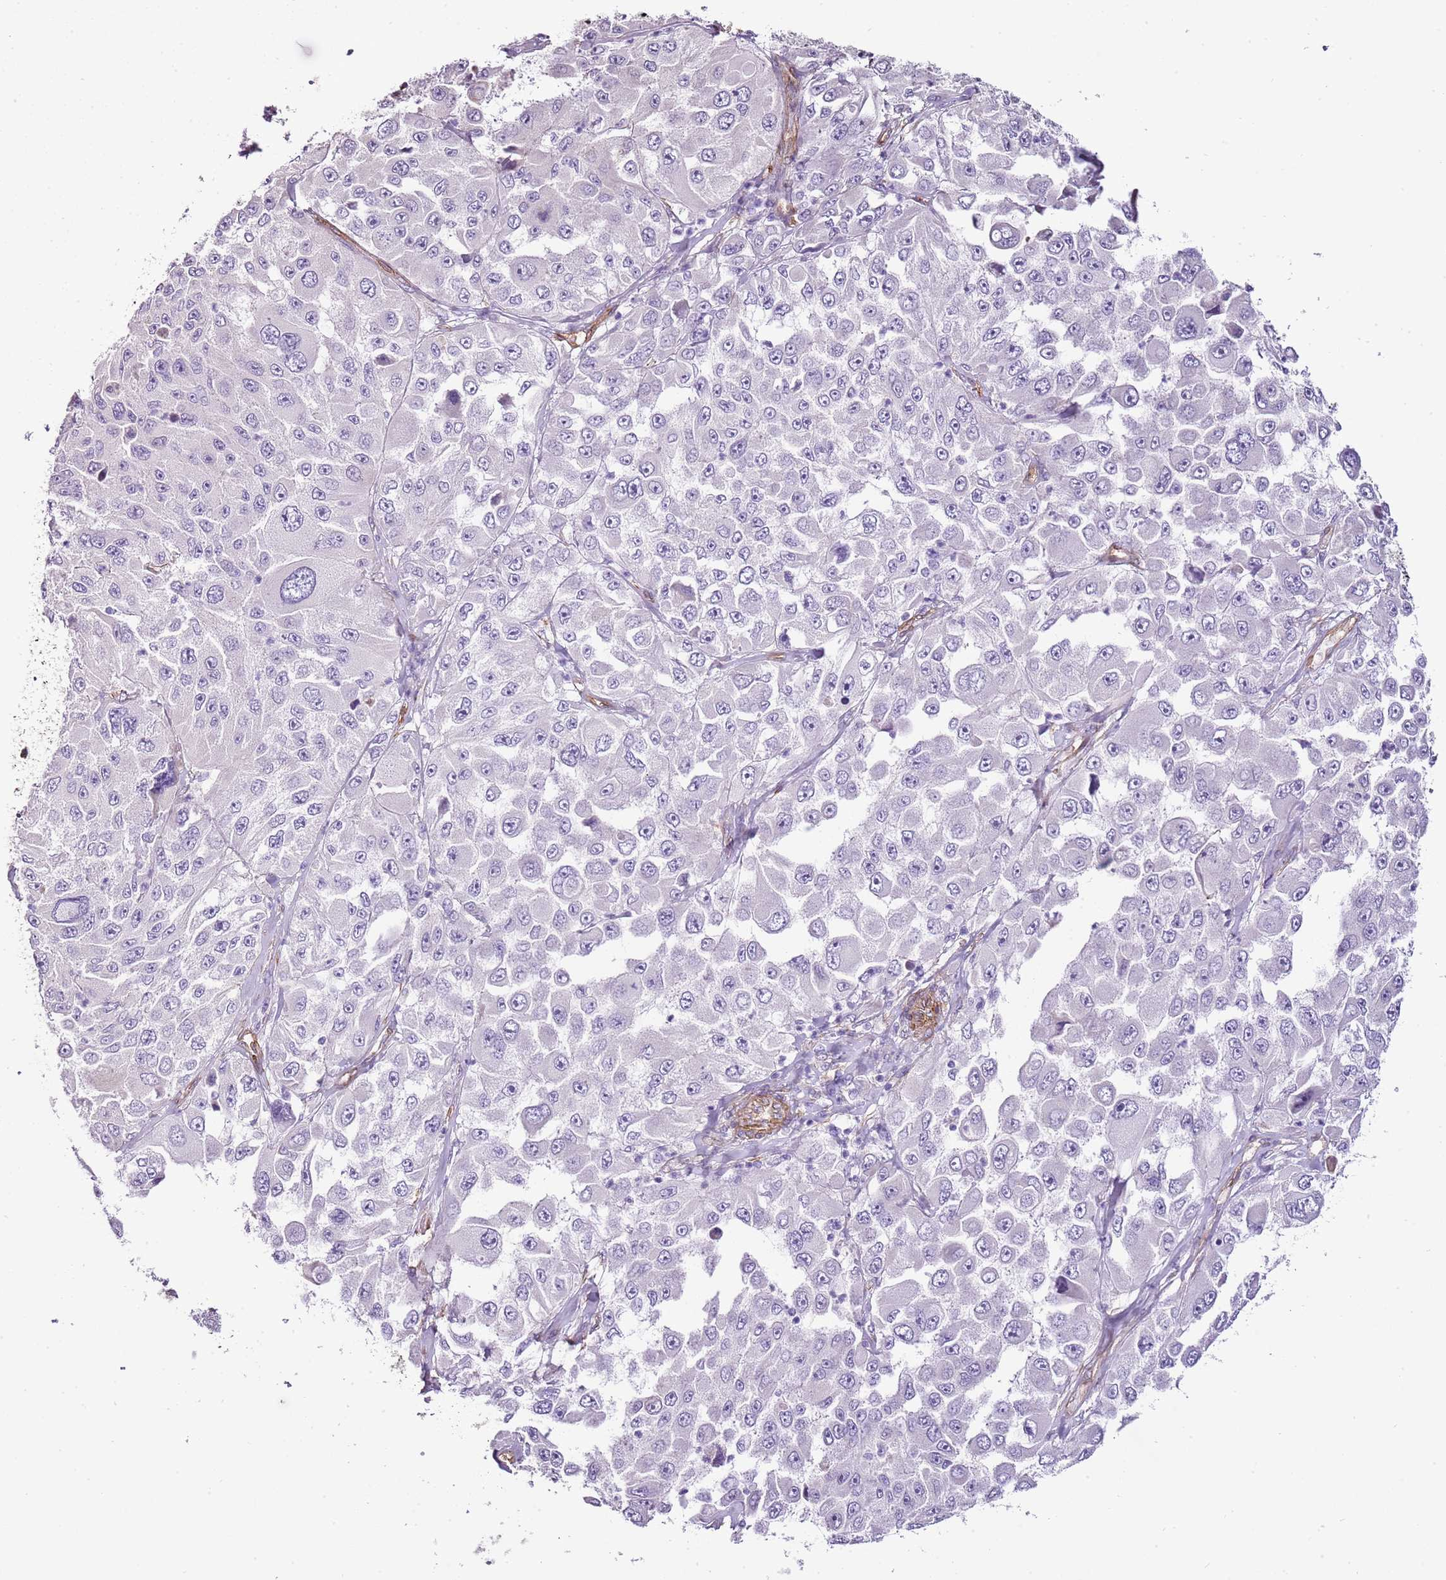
{"staining": {"intensity": "negative", "quantity": "none", "location": "none"}, "tissue": "melanoma", "cell_type": "Tumor cells", "image_type": "cancer", "snomed": [{"axis": "morphology", "description": "Malignant melanoma, Metastatic site"}, {"axis": "topography", "description": "Lymph node"}], "caption": "A high-resolution micrograph shows immunohistochemistry (IHC) staining of melanoma, which reveals no significant staining in tumor cells. The staining is performed using DAB brown chromogen with nuclei counter-stained in using hematoxylin.", "gene": "CTDSPL", "patient": {"sex": "male", "age": 62}}